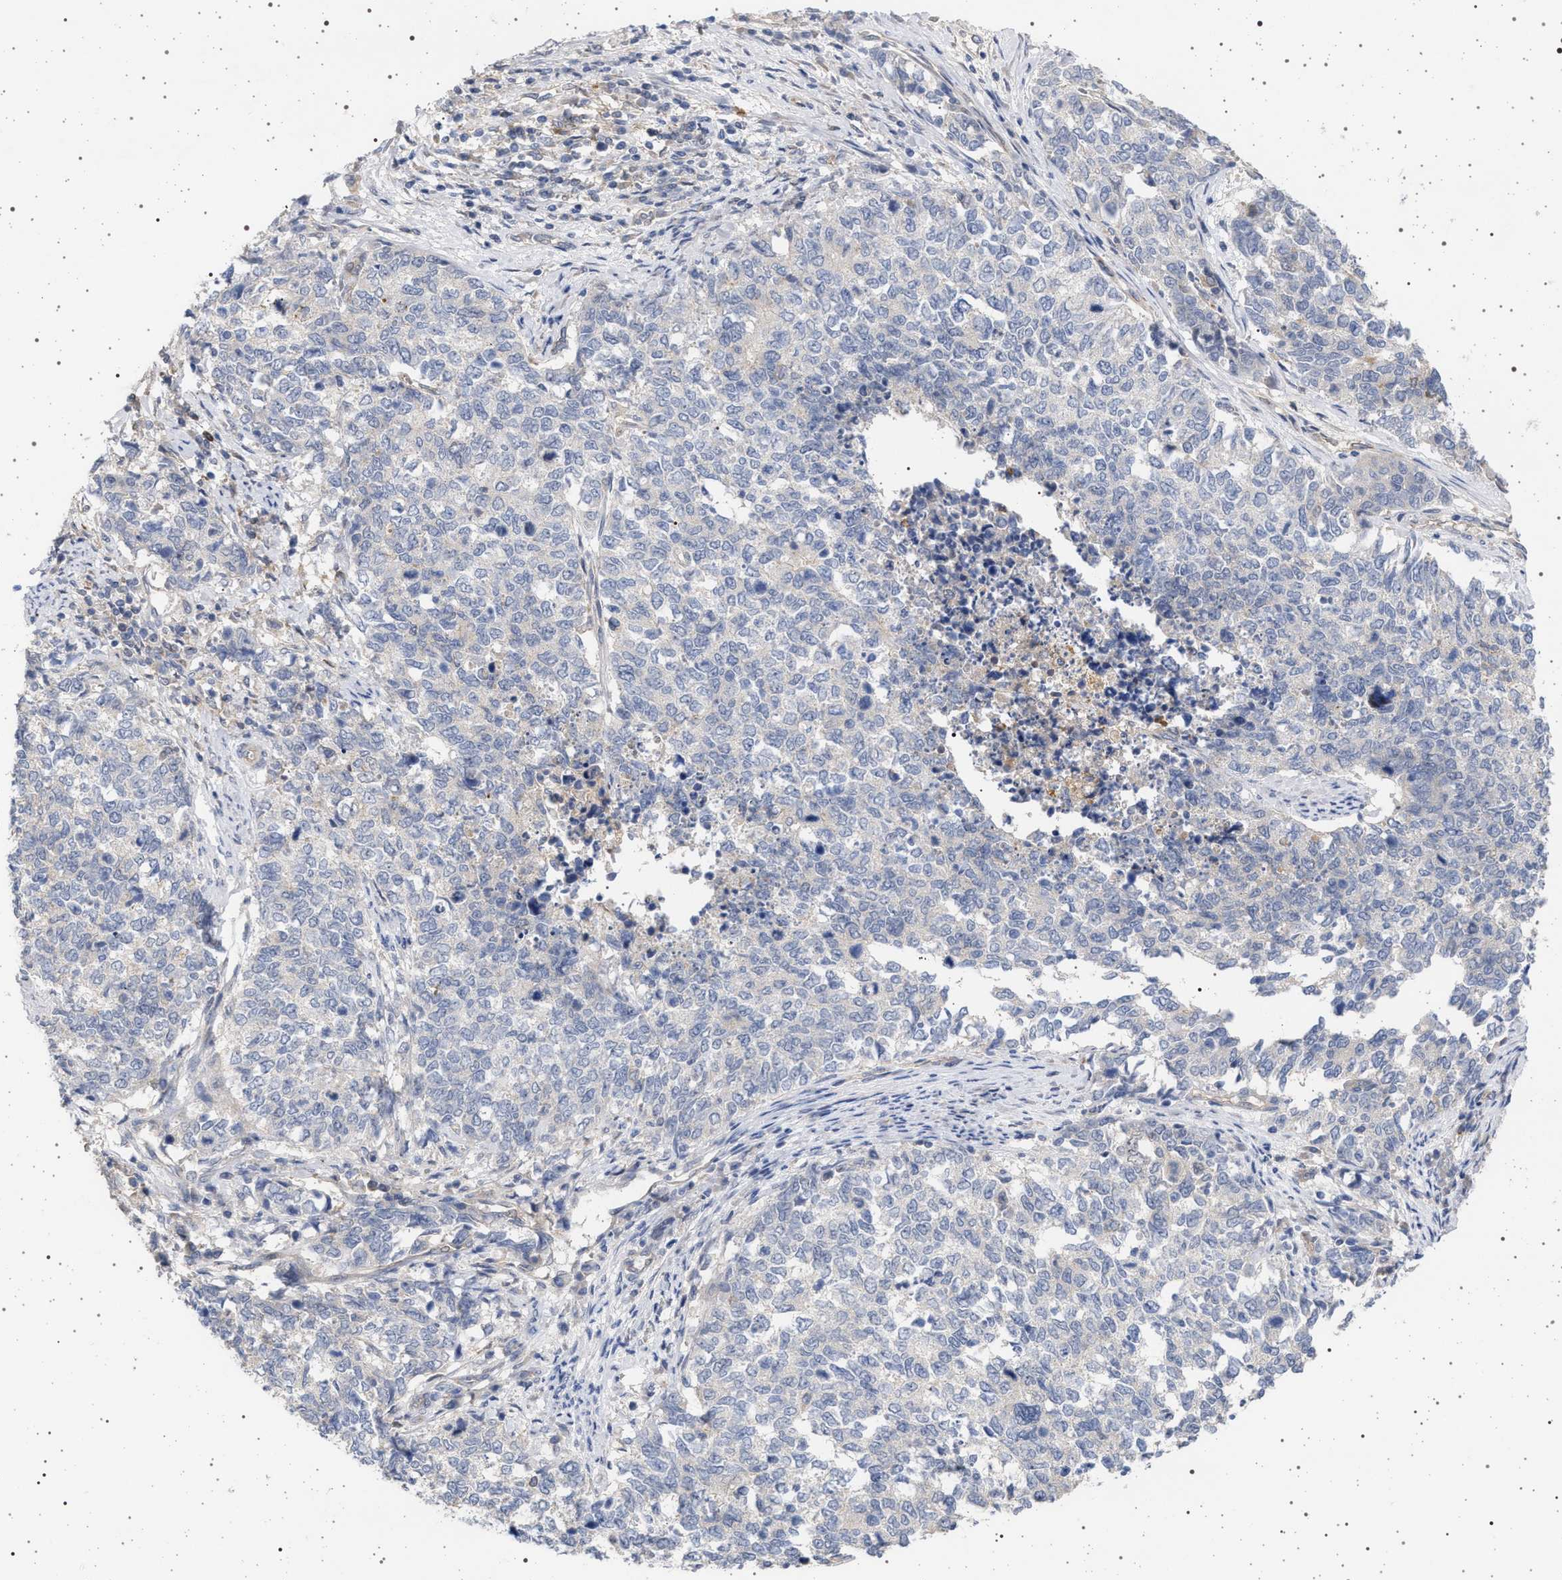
{"staining": {"intensity": "negative", "quantity": "none", "location": "none"}, "tissue": "cervical cancer", "cell_type": "Tumor cells", "image_type": "cancer", "snomed": [{"axis": "morphology", "description": "Squamous cell carcinoma, NOS"}, {"axis": "topography", "description": "Cervix"}], "caption": "Cervical squamous cell carcinoma was stained to show a protein in brown. There is no significant staining in tumor cells.", "gene": "RBM48", "patient": {"sex": "female", "age": 63}}